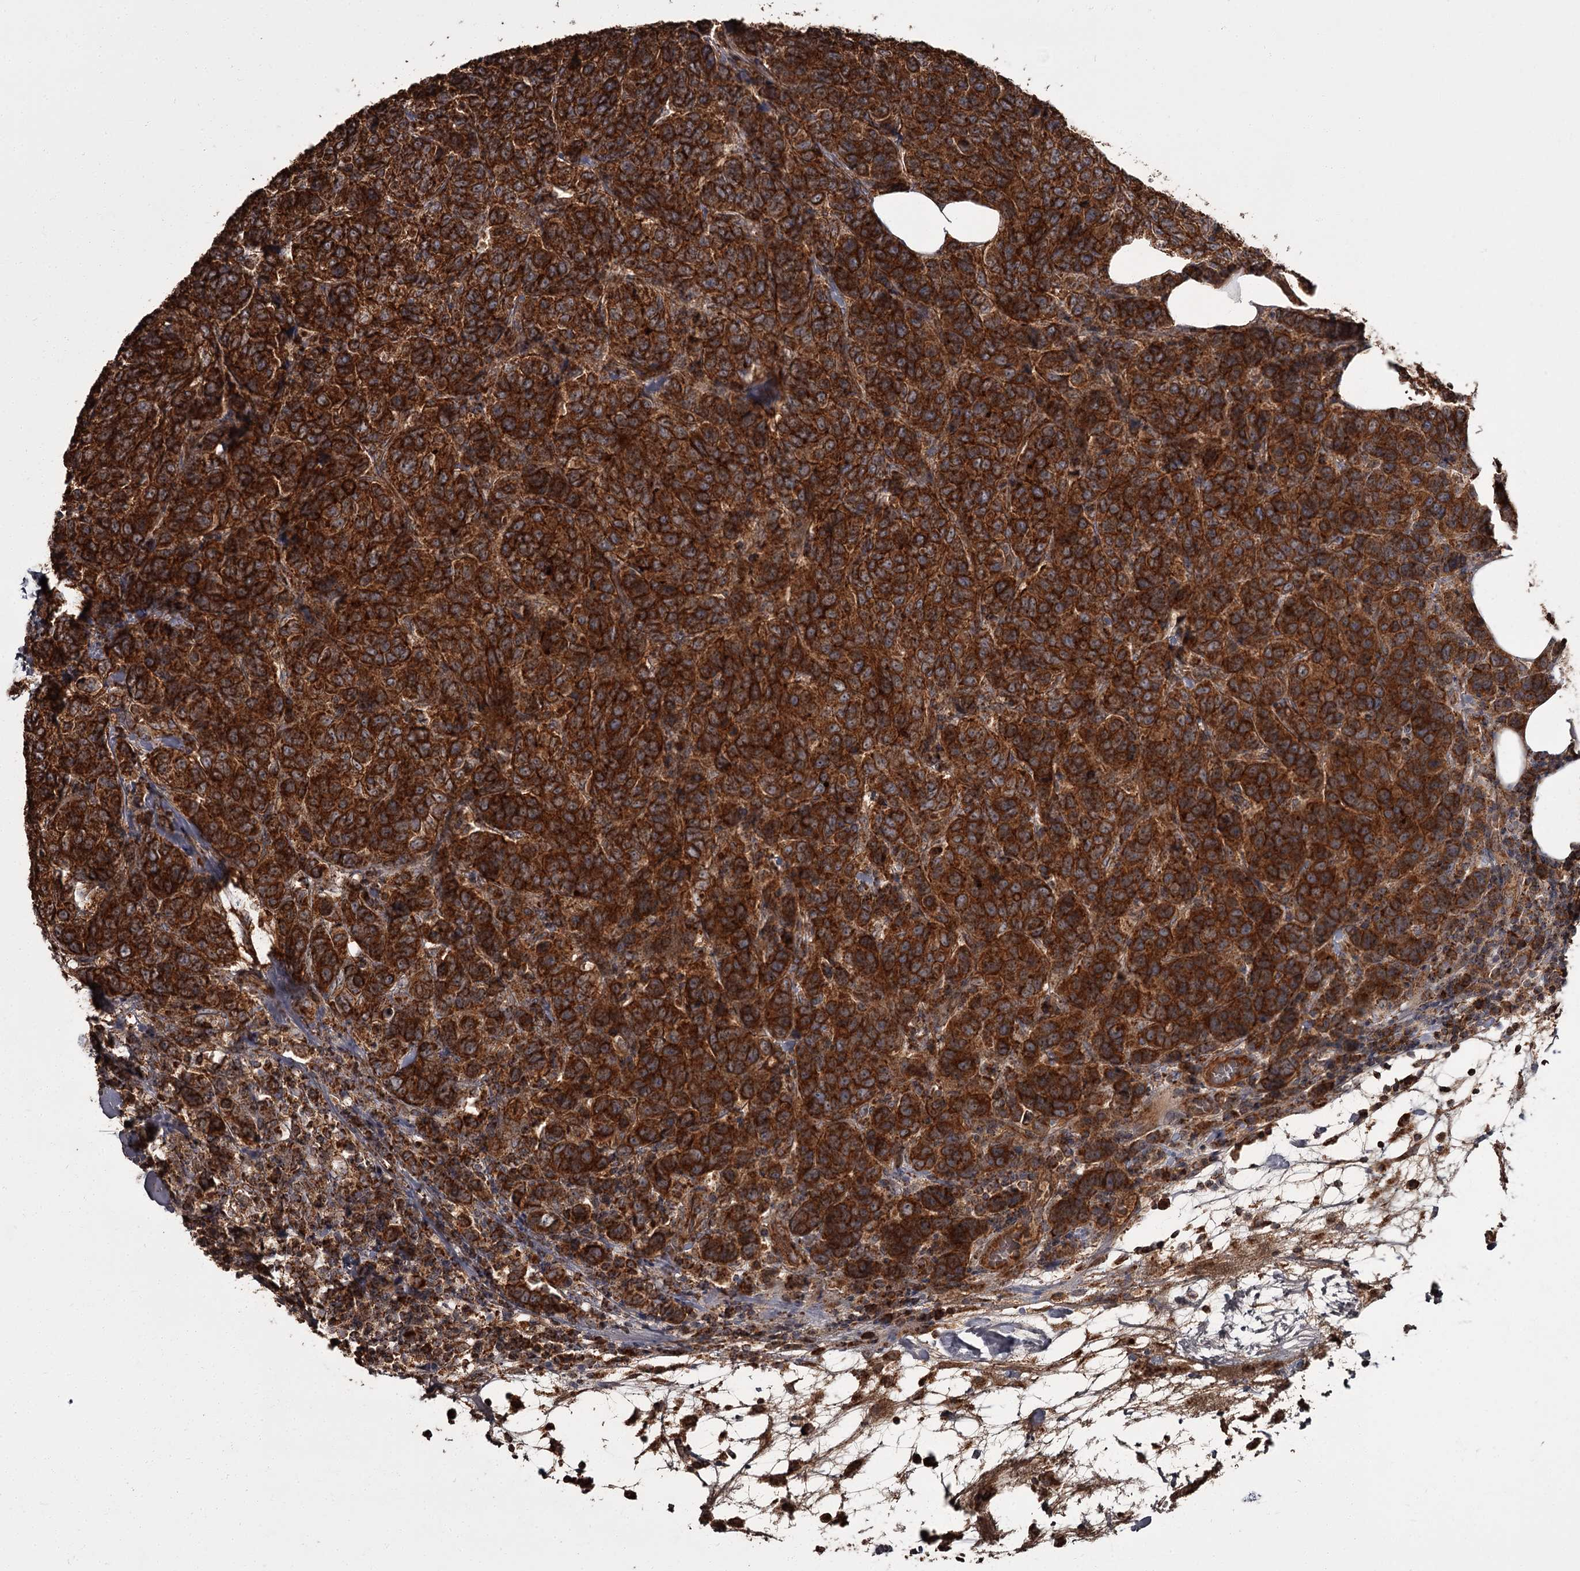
{"staining": {"intensity": "strong", "quantity": ">75%", "location": "cytoplasmic/membranous"}, "tissue": "breast cancer", "cell_type": "Tumor cells", "image_type": "cancer", "snomed": [{"axis": "morphology", "description": "Duct carcinoma"}, {"axis": "topography", "description": "Breast"}], "caption": "An IHC histopathology image of tumor tissue is shown. Protein staining in brown shows strong cytoplasmic/membranous positivity in breast infiltrating ductal carcinoma within tumor cells. (DAB IHC with brightfield microscopy, high magnification).", "gene": "THAP9", "patient": {"sex": "female", "age": 55}}